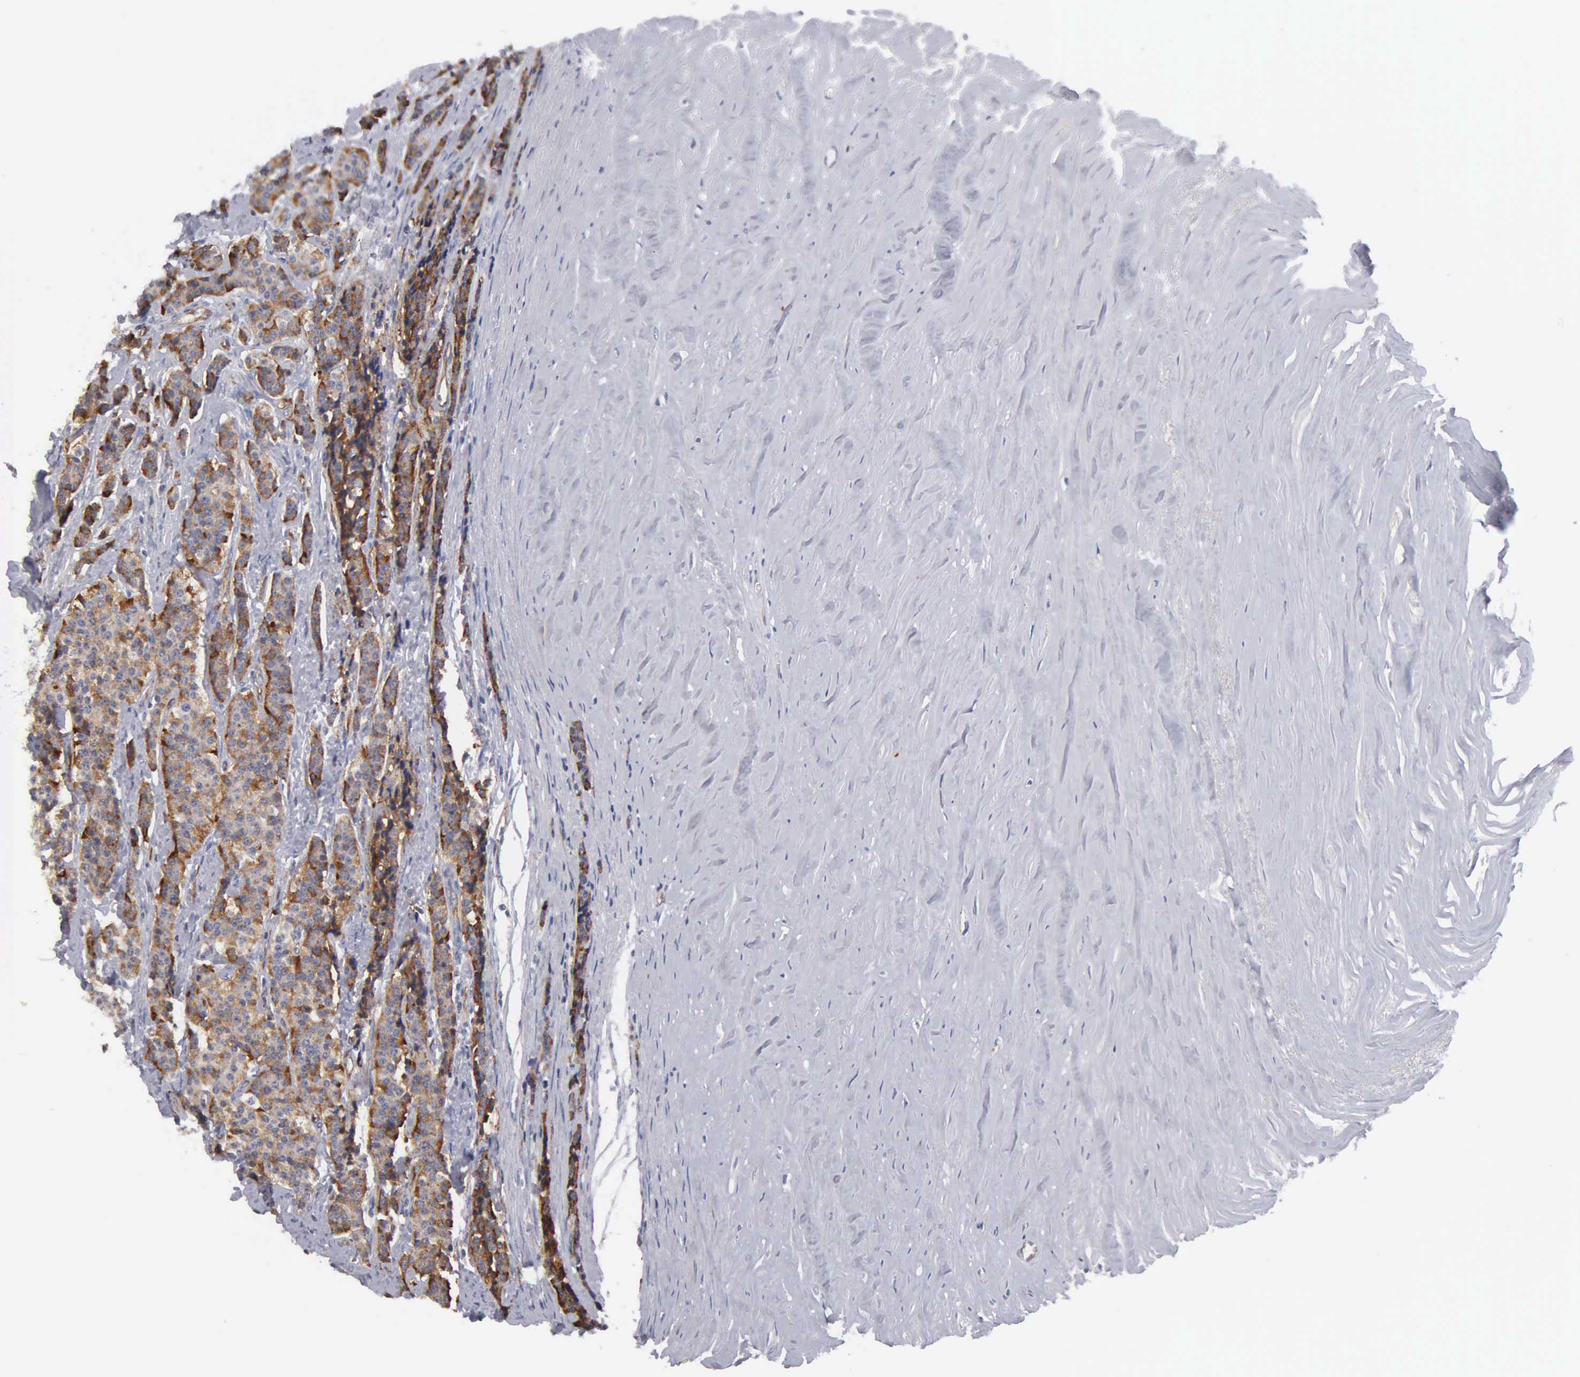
{"staining": {"intensity": "moderate", "quantity": ">75%", "location": "cytoplasmic/membranous"}, "tissue": "carcinoid", "cell_type": "Tumor cells", "image_type": "cancer", "snomed": [{"axis": "morphology", "description": "Carcinoid, malignant, NOS"}, {"axis": "topography", "description": "Small intestine"}], "caption": "Brown immunohistochemical staining in human carcinoid reveals moderate cytoplasmic/membranous expression in about >75% of tumor cells.", "gene": "RDX", "patient": {"sex": "male", "age": 63}}